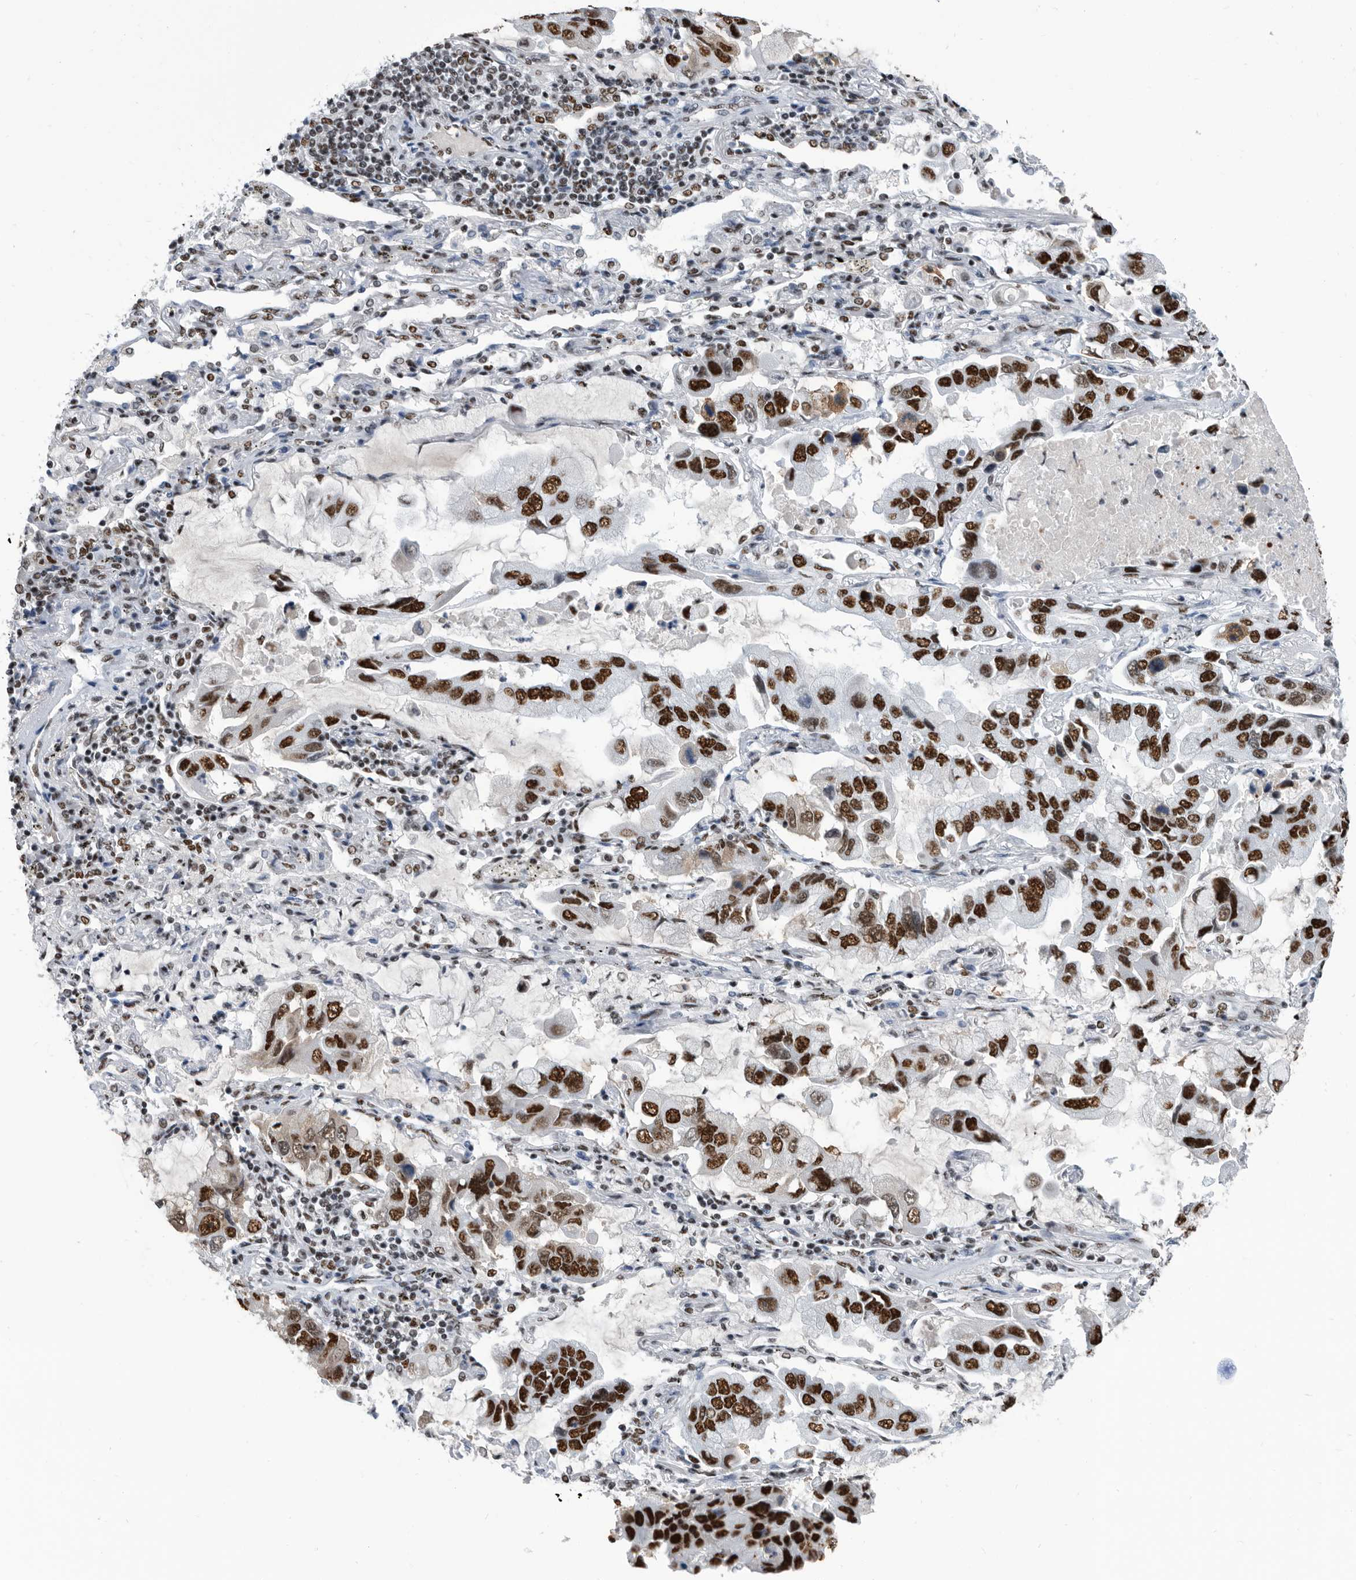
{"staining": {"intensity": "strong", "quantity": ">75%", "location": "nuclear"}, "tissue": "lung cancer", "cell_type": "Tumor cells", "image_type": "cancer", "snomed": [{"axis": "morphology", "description": "Adenocarcinoma, NOS"}, {"axis": "topography", "description": "Lung"}], "caption": "IHC micrograph of lung adenocarcinoma stained for a protein (brown), which exhibits high levels of strong nuclear staining in about >75% of tumor cells.", "gene": "SF3A1", "patient": {"sex": "male", "age": 64}}